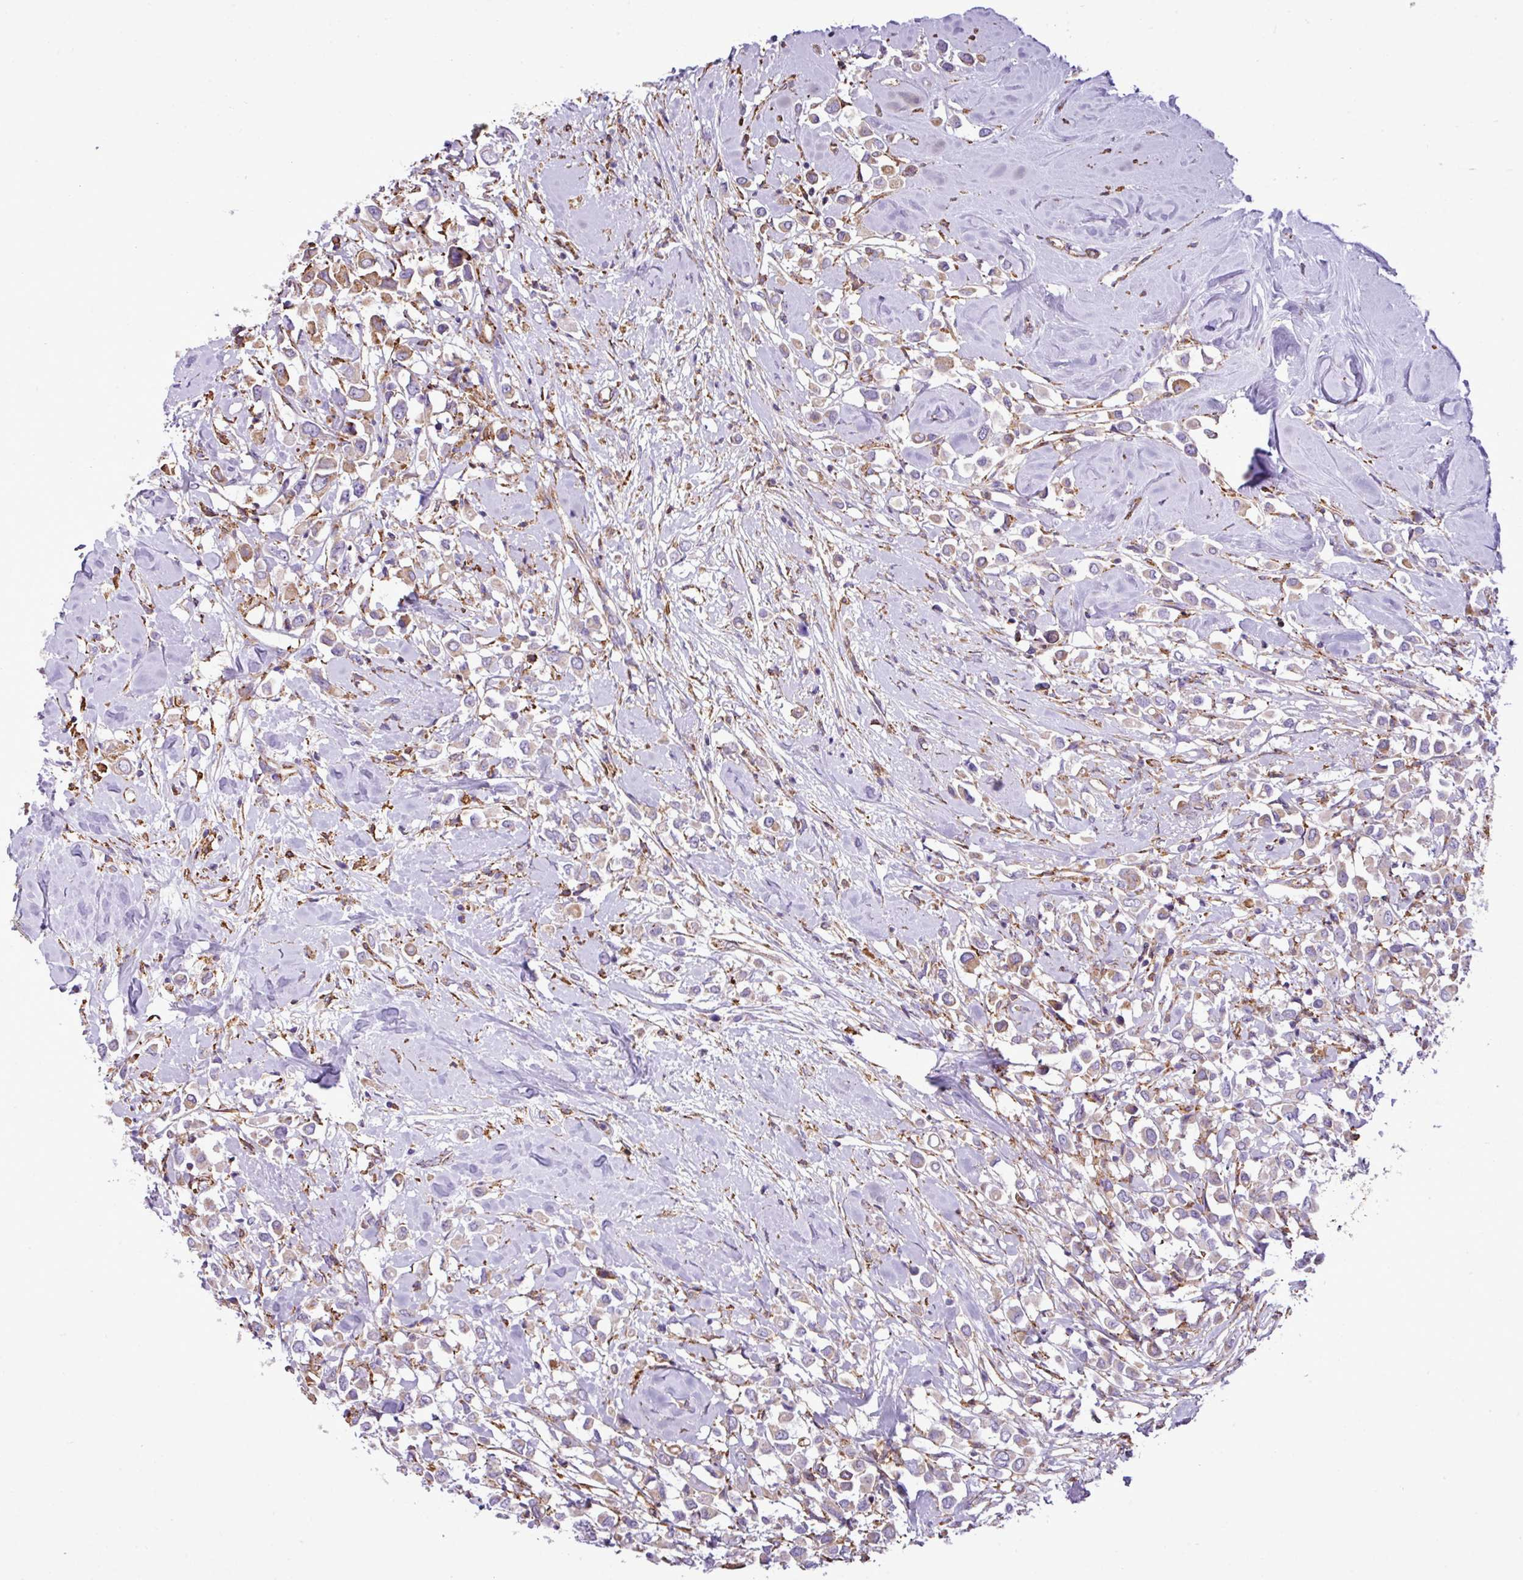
{"staining": {"intensity": "moderate", "quantity": "<25%", "location": "cytoplasmic/membranous"}, "tissue": "breast cancer", "cell_type": "Tumor cells", "image_type": "cancer", "snomed": [{"axis": "morphology", "description": "Duct carcinoma"}, {"axis": "topography", "description": "Breast"}], "caption": "Immunohistochemical staining of breast infiltrating ductal carcinoma displays low levels of moderate cytoplasmic/membranous protein positivity in approximately <25% of tumor cells.", "gene": "ZSCAN5A", "patient": {"sex": "female", "age": 61}}